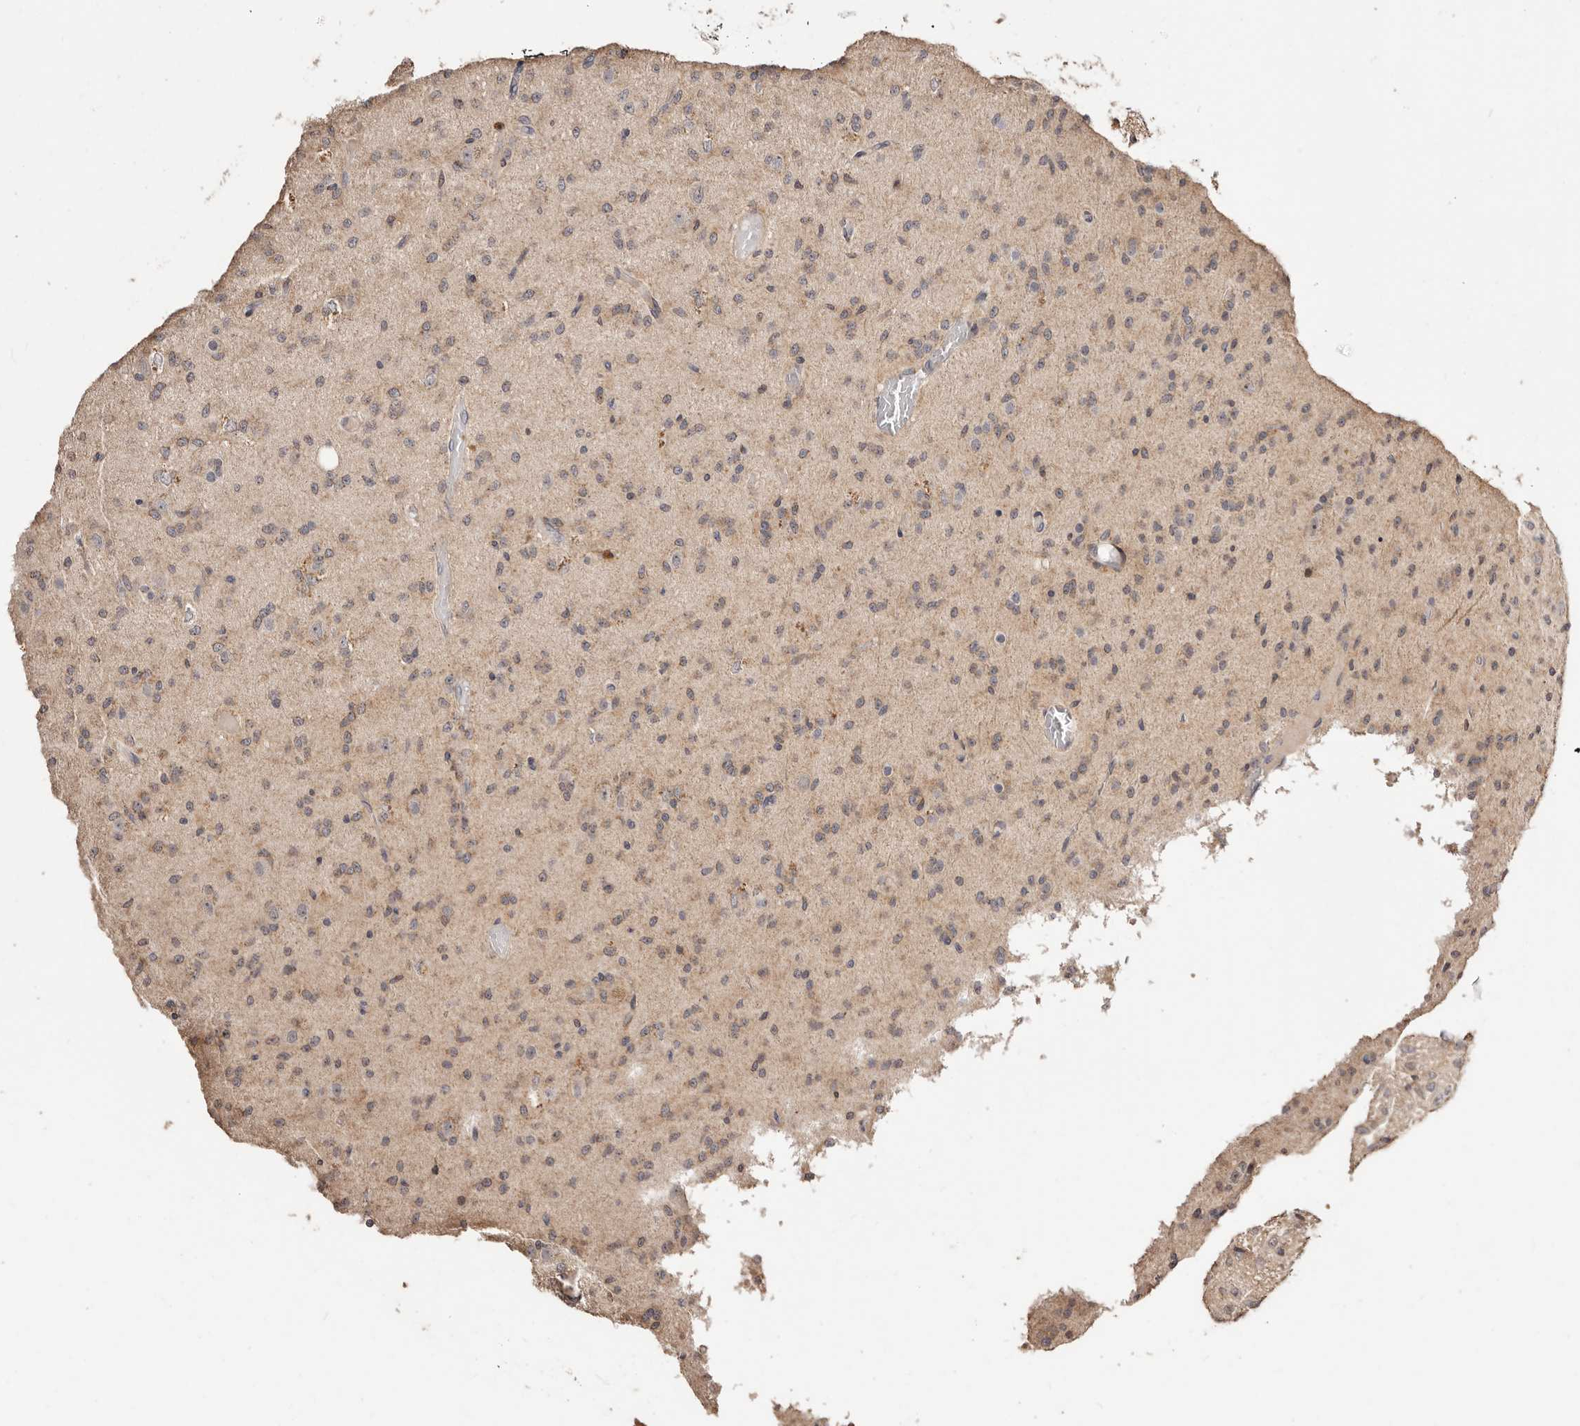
{"staining": {"intensity": "negative", "quantity": "none", "location": "none"}, "tissue": "glioma", "cell_type": "Tumor cells", "image_type": "cancer", "snomed": [{"axis": "morphology", "description": "Glioma, malignant, High grade"}, {"axis": "topography", "description": "Brain"}], "caption": "Immunohistochemical staining of human malignant high-grade glioma shows no significant expression in tumor cells. The staining is performed using DAB brown chromogen with nuclei counter-stained in using hematoxylin.", "gene": "APOL6", "patient": {"sex": "female", "age": 59}}